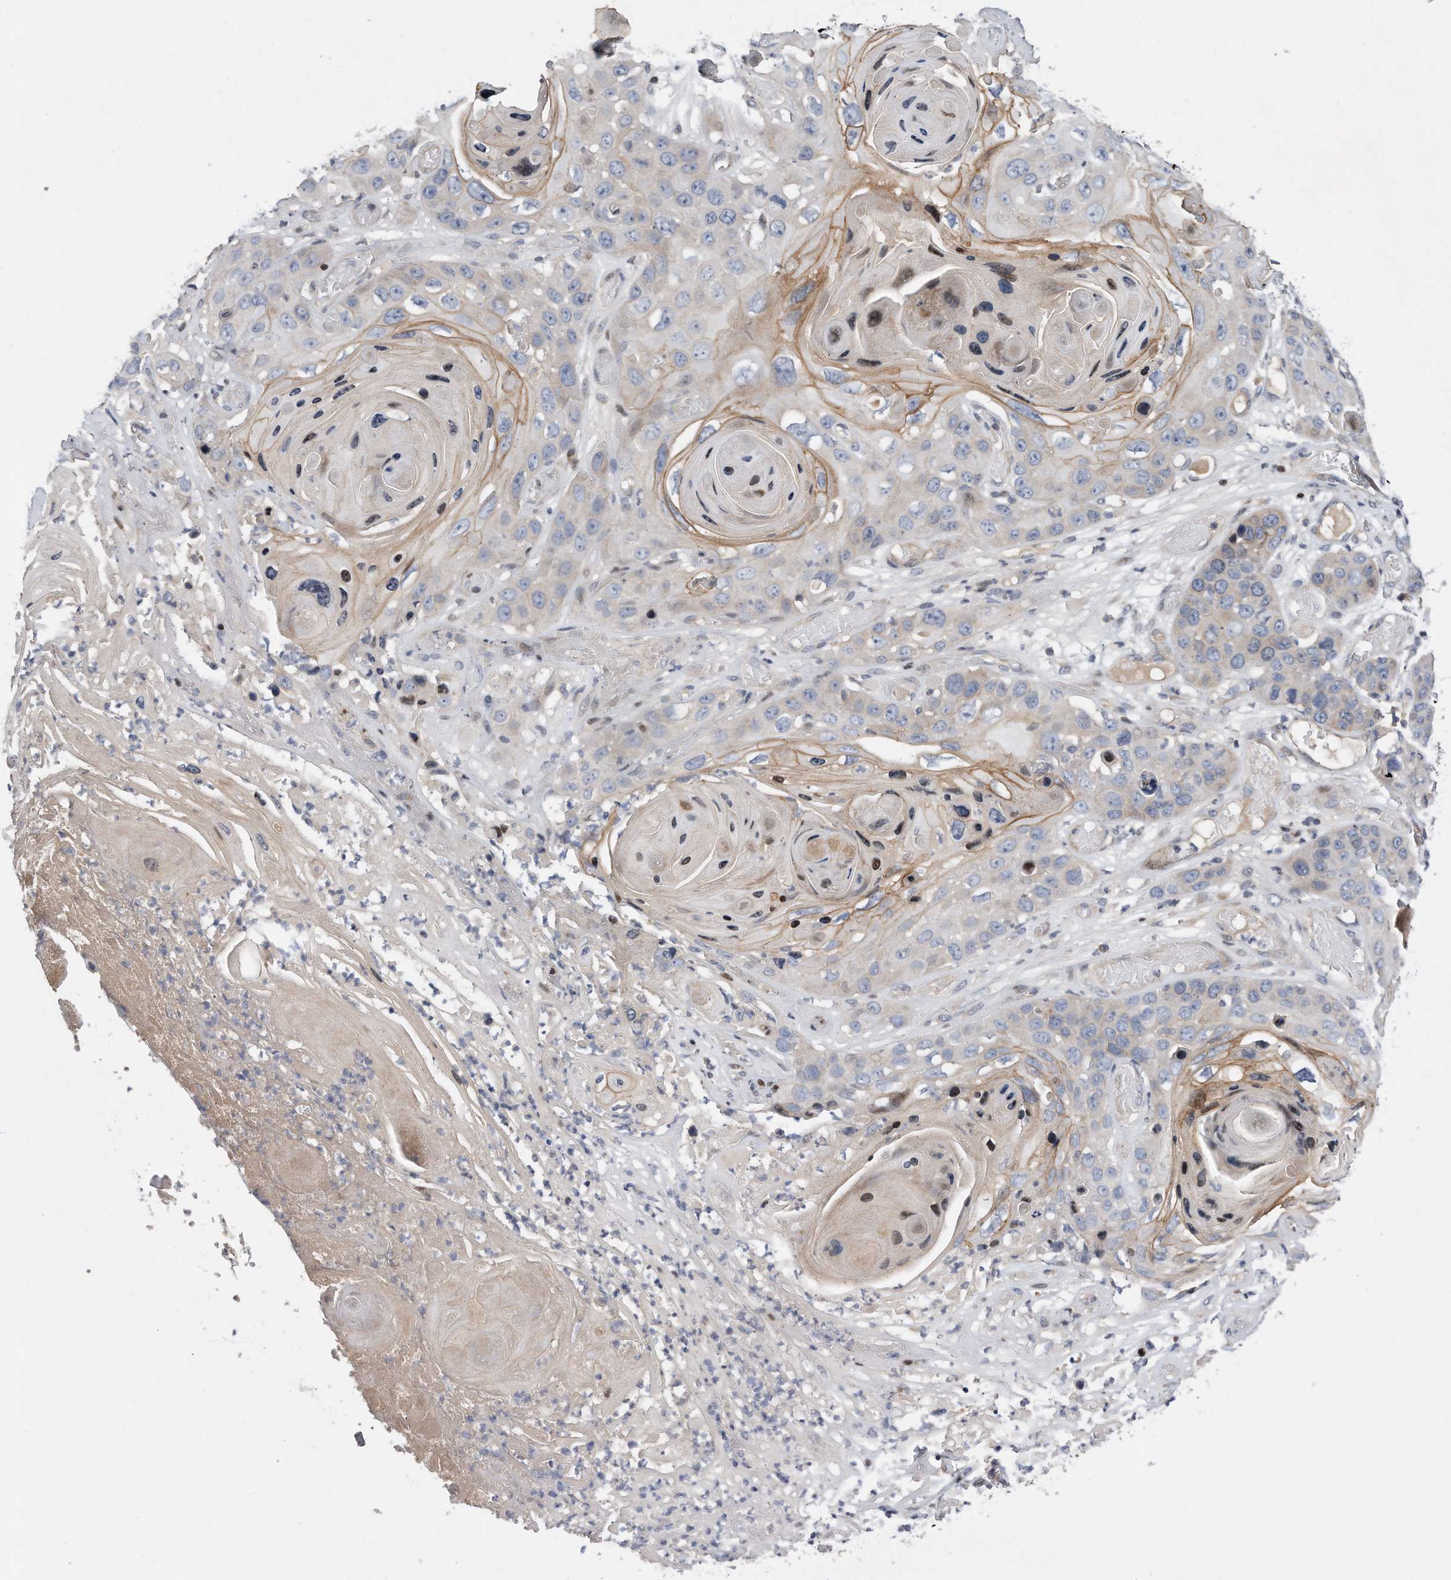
{"staining": {"intensity": "weak", "quantity": "<25%", "location": "cytoplasmic/membranous"}, "tissue": "skin cancer", "cell_type": "Tumor cells", "image_type": "cancer", "snomed": [{"axis": "morphology", "description": "Squamous cell carcinoma, NOS"}, {"axis": "topography", "description": "Skin"}], "caption": "Immunohistochemistry histopathology image of human skin cancer (squamous cell carcinoma) stained for a protein (brown), which reveals no staining in tumor cells.", "gene": "CDH12", "patient": {"sex": "male", "age": 55}}